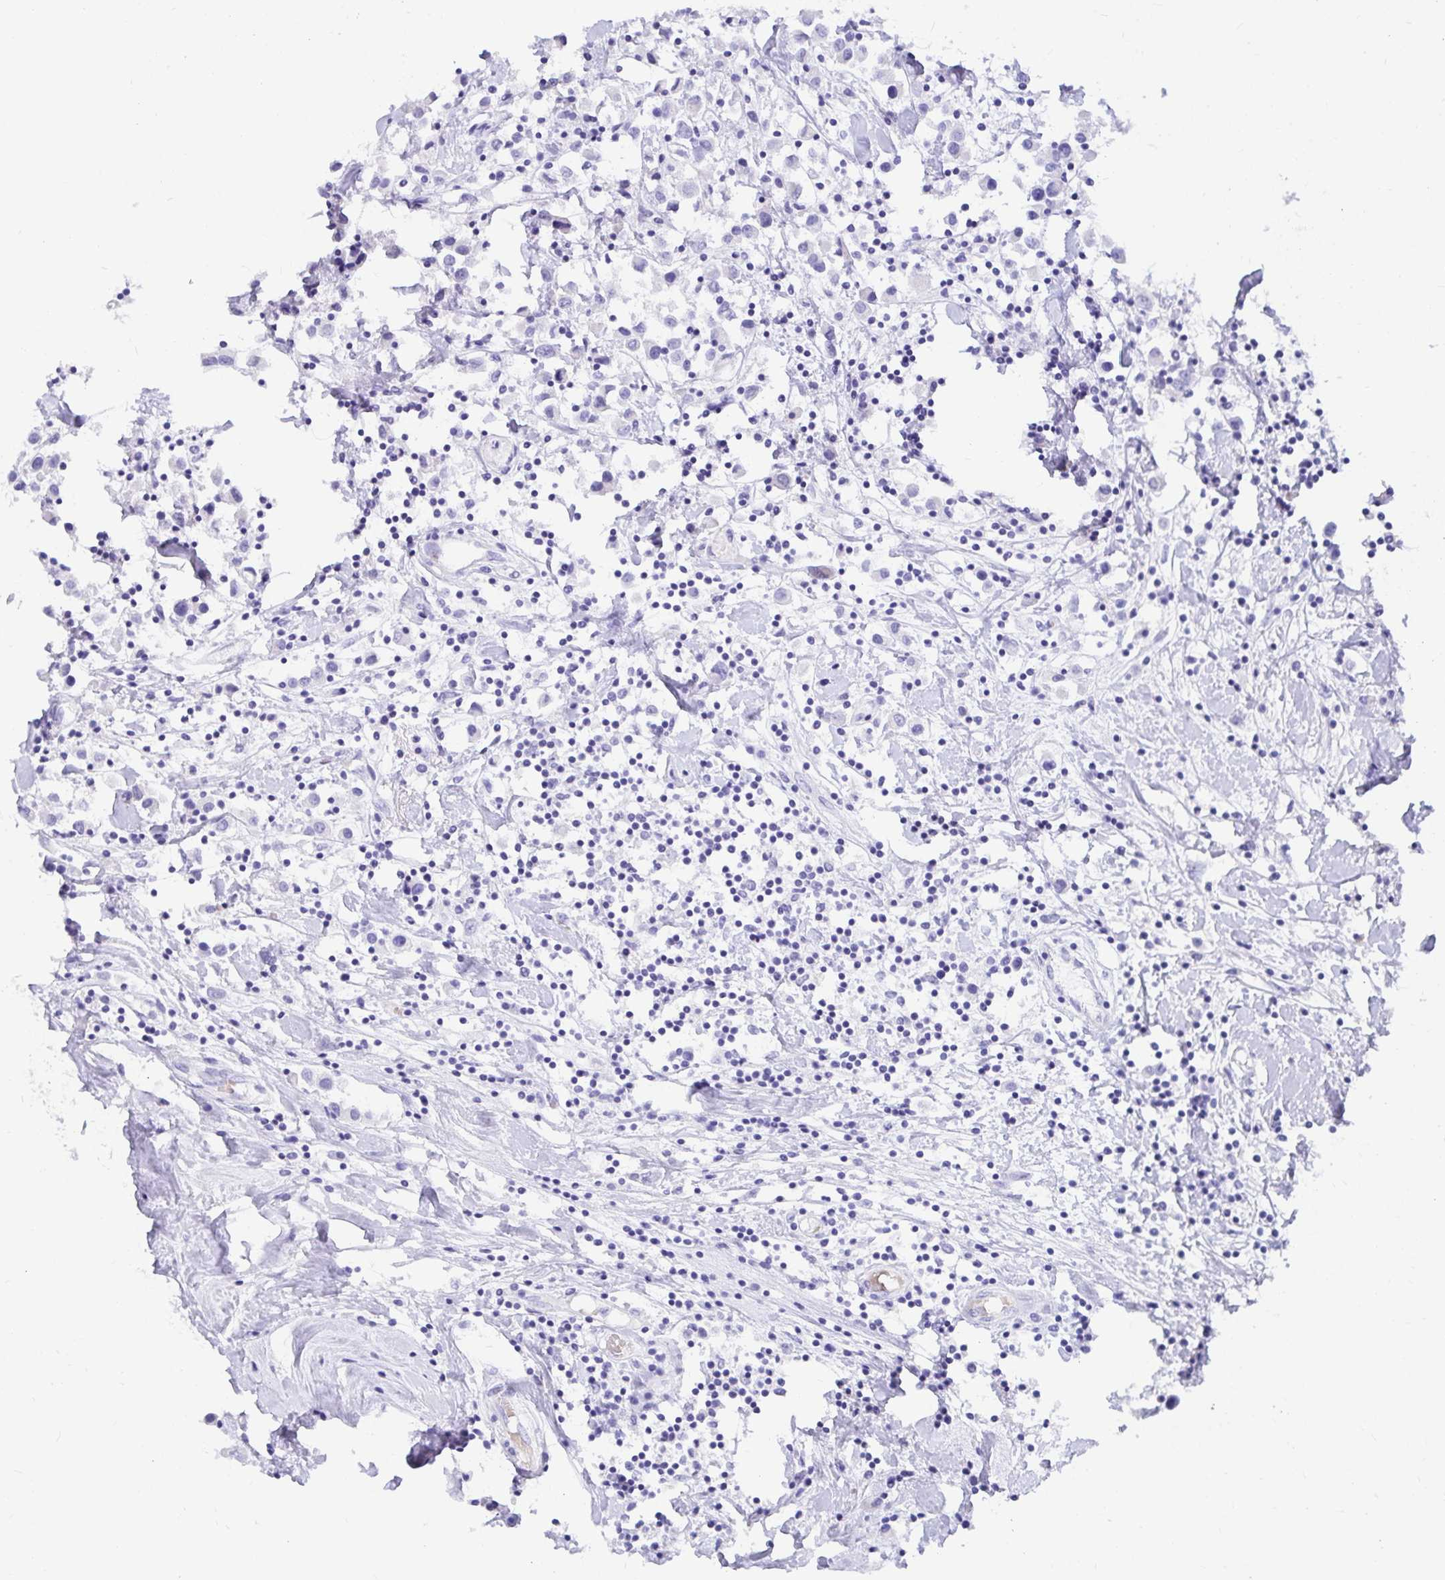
{"staining": {"intensity": "negative", "quantity": "none", "location": "none"}, "tissue": "breast cancer", "cell_type": "Tumor cells", "image_type": "cancer", "snomed": [{"axis": "morphology", "description": "Duct carcinoma"}, {"axis": "topography", "description": "Breast"}], "caption": "Histopathology image shows no protein positivity in tumor cells of breast cancer (invasive ductal carcinoma) tissue.", "gene": "ZPBP2", "patient": {"sex": "female", "age": 61}}